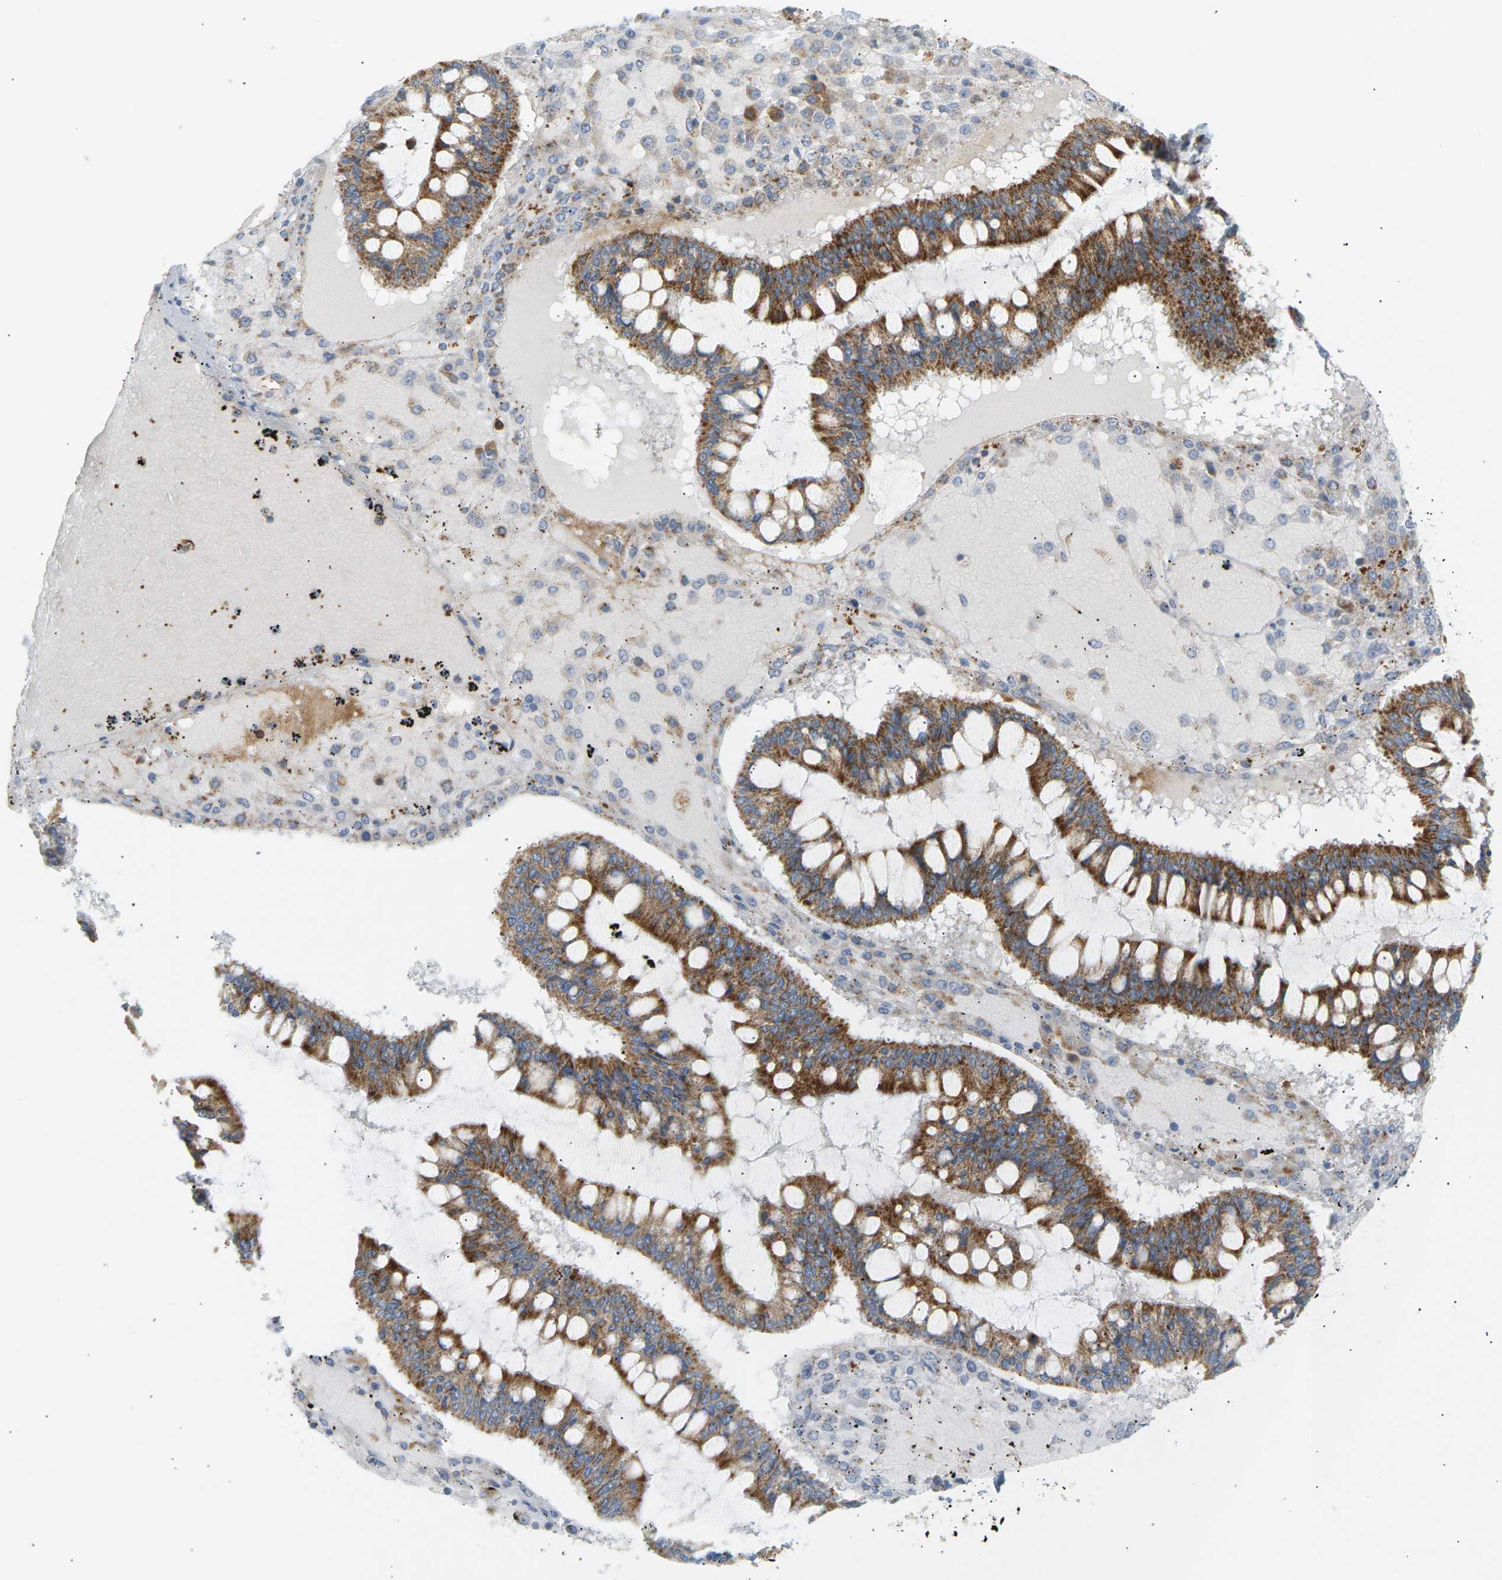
{"staining": {"intensity": "strong", "quantity": ">75%", "location": "cytoplasmic/membranous"}, "tissue": "ovarian cancer", "cell_type": "Tumor cells", "image_type": "cancer", "snomed": [{"axis": "morphology", "description": "Cystadenocarcinoma, mucinous, NOS"}, {"axis": "topography", "description": "Ovary"}], "caption": "Immunohistochemistry (IHC) staining of ovarian cancer (mucinous cystadenocarcinoma), which reveals high levels of strong cytoplasmic/membranous expression in about >75% of tumor cells indicating strong cytoplasmic/membranous protein positivity. The staining was performed using DAB (brown) for protein detection and nuclei were counterstained in hematoxylin (blue).", "gene": "LIME1", "patient": {"sex": "female", "age": 73}}